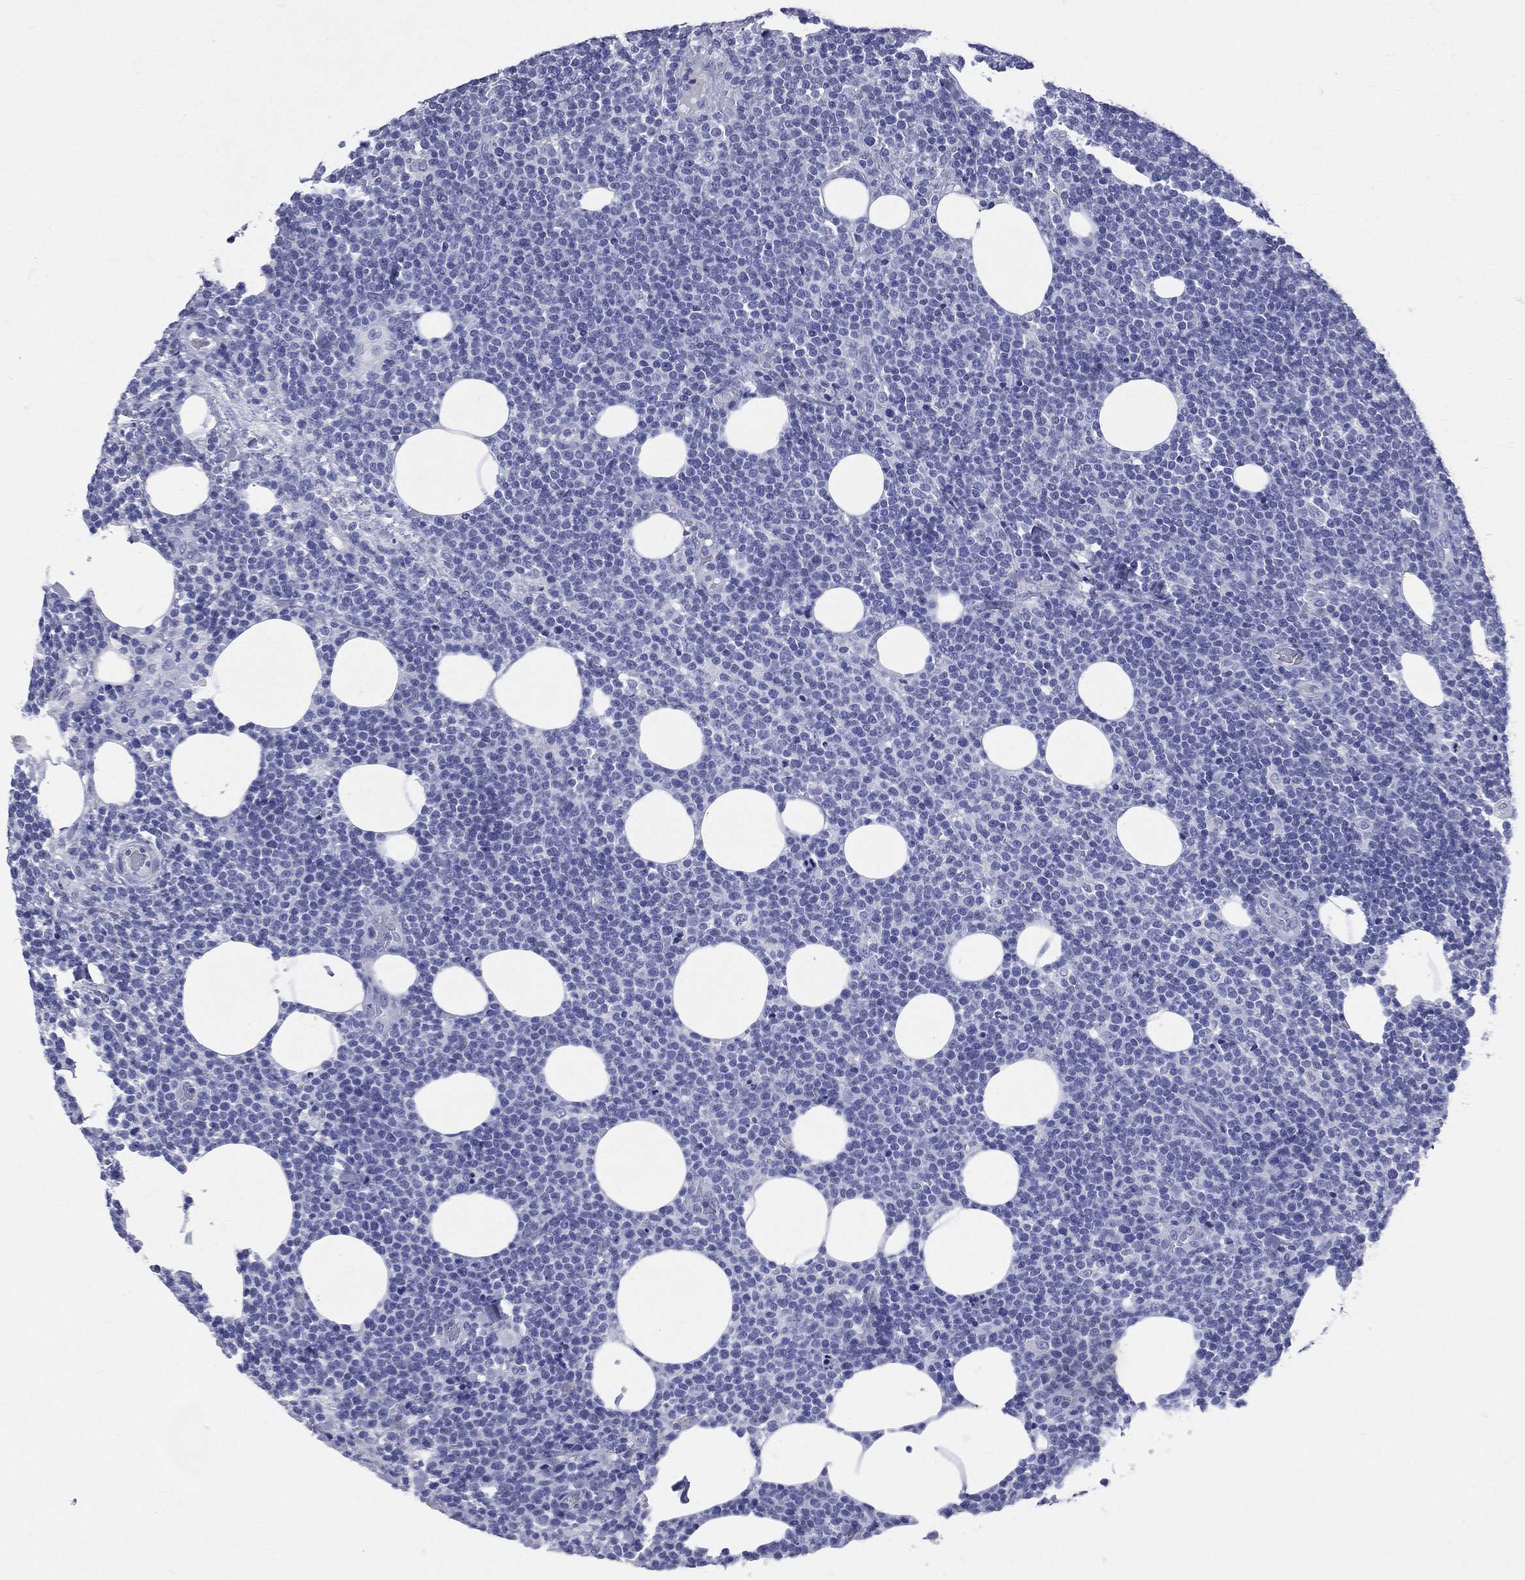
{"staining": {"intensity": "negative", "quantity": "none", "location": "none"}, "tissue": "lymphoma", "cell_type": "Tumor cells", "image_type": "cancer", "snomed": [{"axis": "morphology", "description": "Malignant lymphoma, non-Hodgkin's type, High grade"}, {"axis": "topography", "description": "Lymph node"}], "caption": "DAB (3,3'-diaminobenzidine) immunohistochemical staining of high-grade malignant lymphoma, non-Hodgkin's type displays no significant staining in tumor cells.", "gene": "CYLC1", "patient": {"sex": "male", "age": 61}}